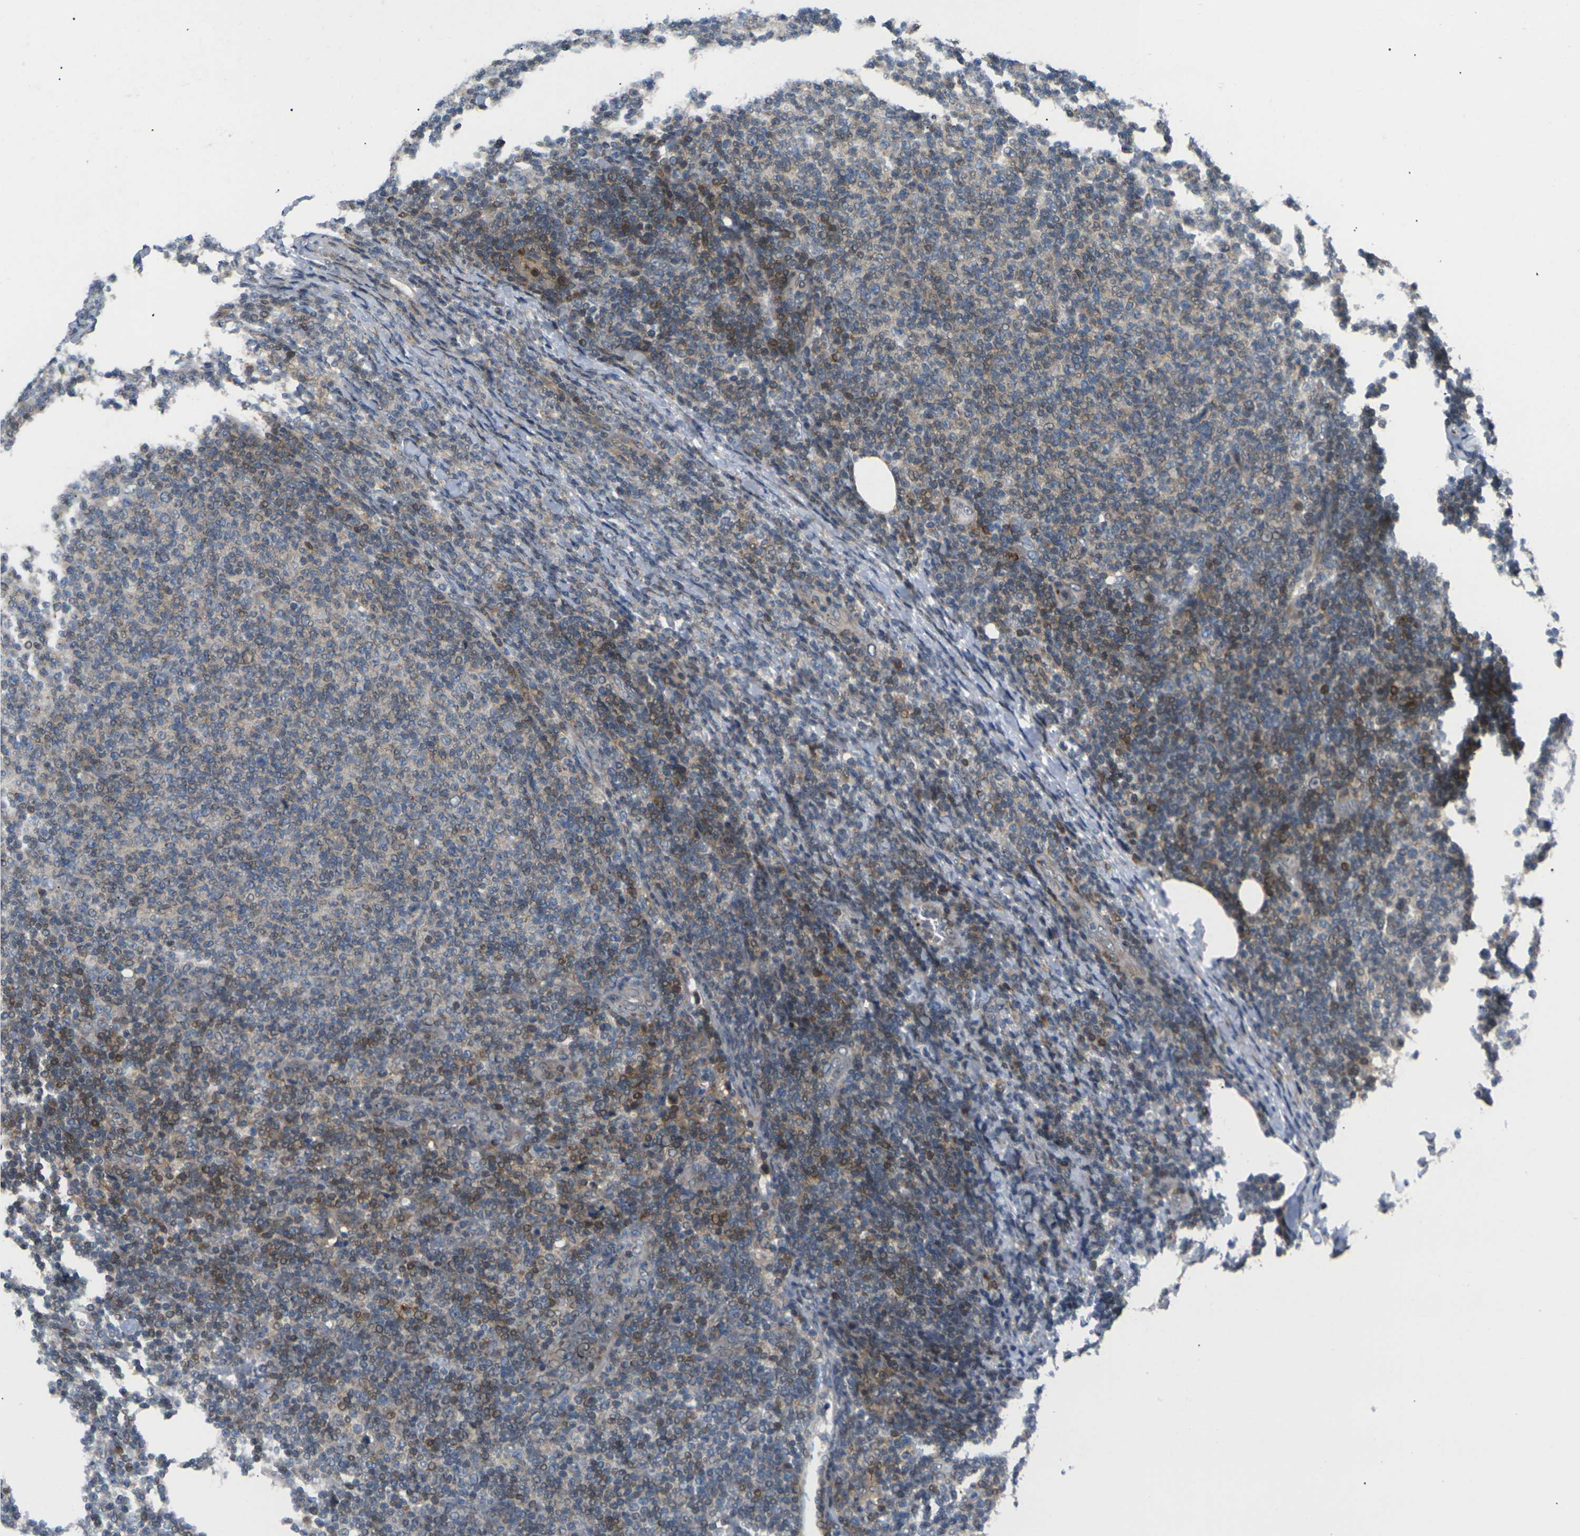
{"staining": {"intensity": "moderate", "quantity": "<25%", "location": "cytoplasmic/membranous"}, "tissue": "lymphoma", "cell_type": "Tumor cells", "image_type": "cancer", "snomed": [{"axis": "morphology", "description": "Malignant lymphoma, non-Hodgkin's type, Low grade"}, {"axis": "topography", "description": "Lymph node"}], "caption": "The image exhibits staining of lymphoma, revealing moderate cytoplasmic/membranous protein staining (brown color) within tumor cells.", "gene": "RPS6KA3", "patient": {"sex": "male", "age": 66}}